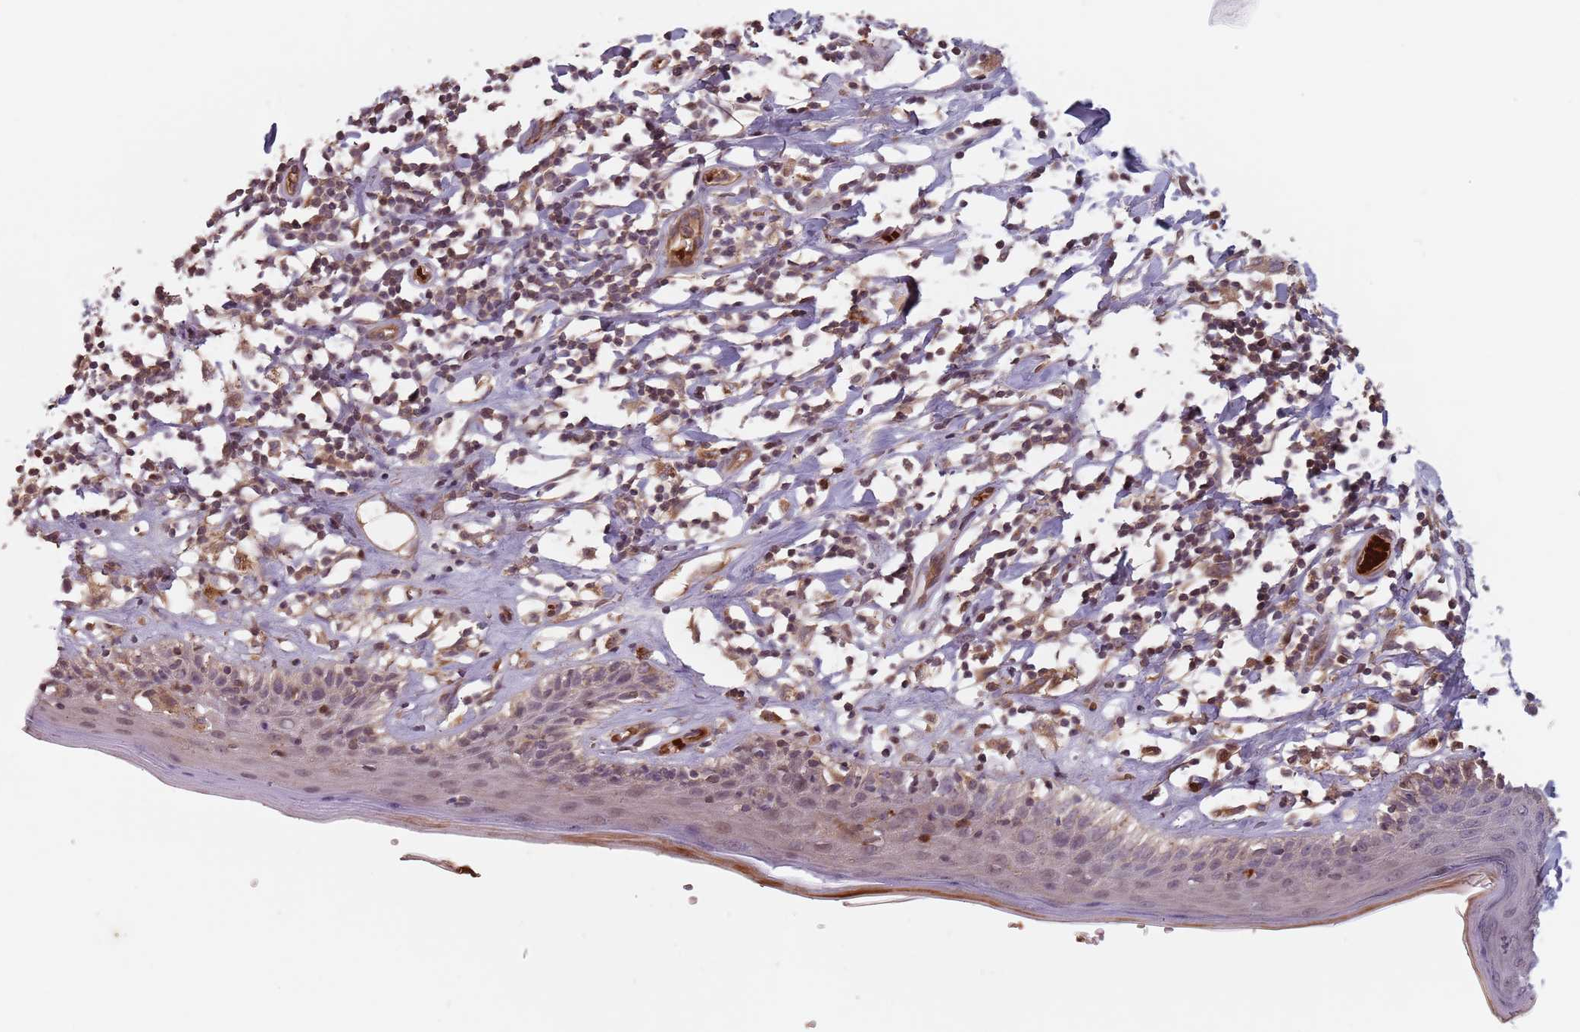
{"staining": {"intensity": "weak", "quantity": "<25%", "location": "cytoplasmic/membranous"}, "tissue": "skin", "cell_type": "Epidermal cells", "image_type": "normal", "snomed": [{"axis": "morphology", "description": "Normal tissue, NOS"}, {"axis": "topography", "description": "Adipose tissue"}, {"axis": "topography", "description": "Vascular tissue"}, {"axis": "topography", "description": "Vulva"}, {"axis": "topography", "description": "Peripheral nerve tissue"}], "caption": "Normal skin was stained to show a protein in brown. There is no significant expression in epidermal cells.", "gene": "GPR180", "patient": {"sex": "female", "age": 86}}